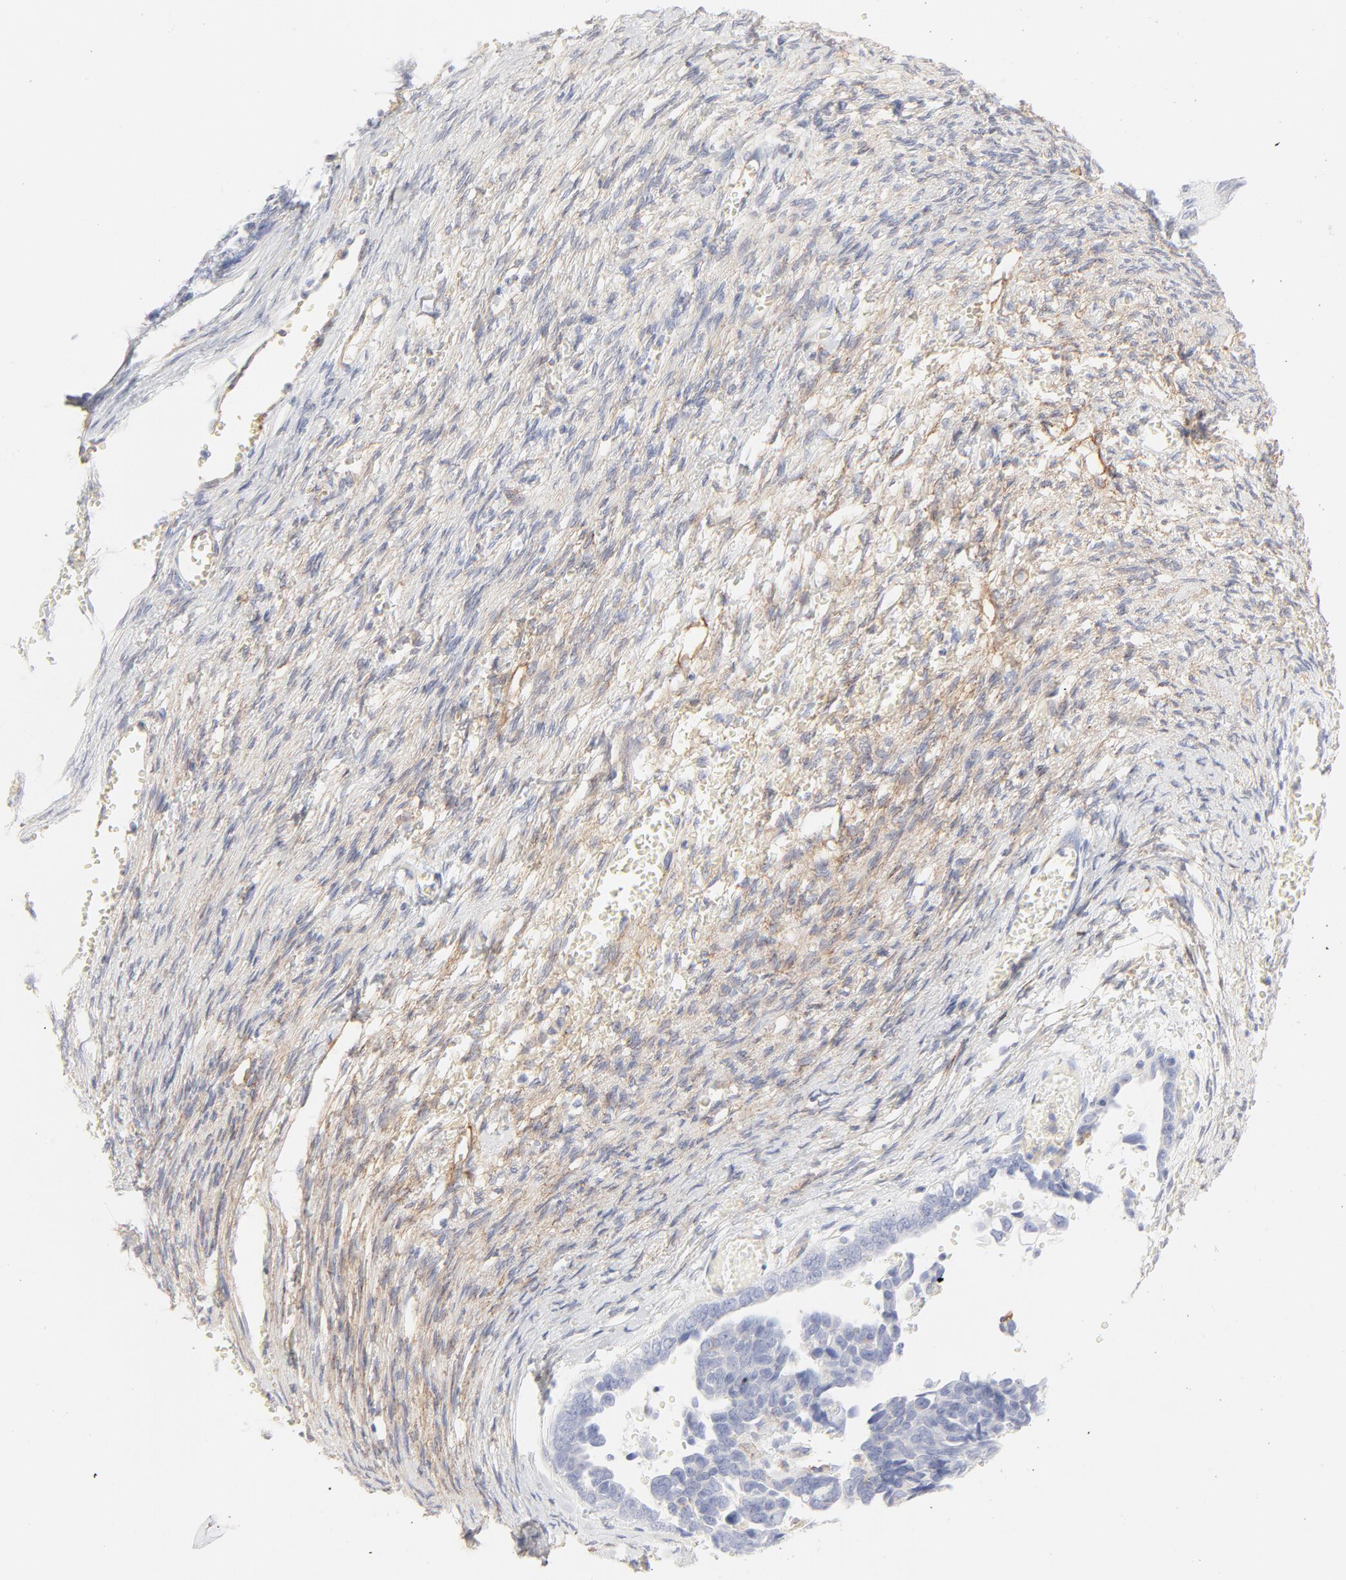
{"staining": {"intensity": "negative", "quantity": "none", "location": "none"}, "tissue": "ovarian cancer", "cell_type": "Tumor cells", "image_type": "cancer", "snomed": [{"axis": "morphology", "description": "Cystadenocarcinoma, serous, NOS"}, {"axis": "topography", "description": "Ovary"}], "caption": "The immunohistochemistry (IHC) image has no significant staining in tumor cells of serous cystadenocarcinoma (ovarian) tissue.", "gene": "ITGA5", "patient": {"sex": "female", "age": 69}}